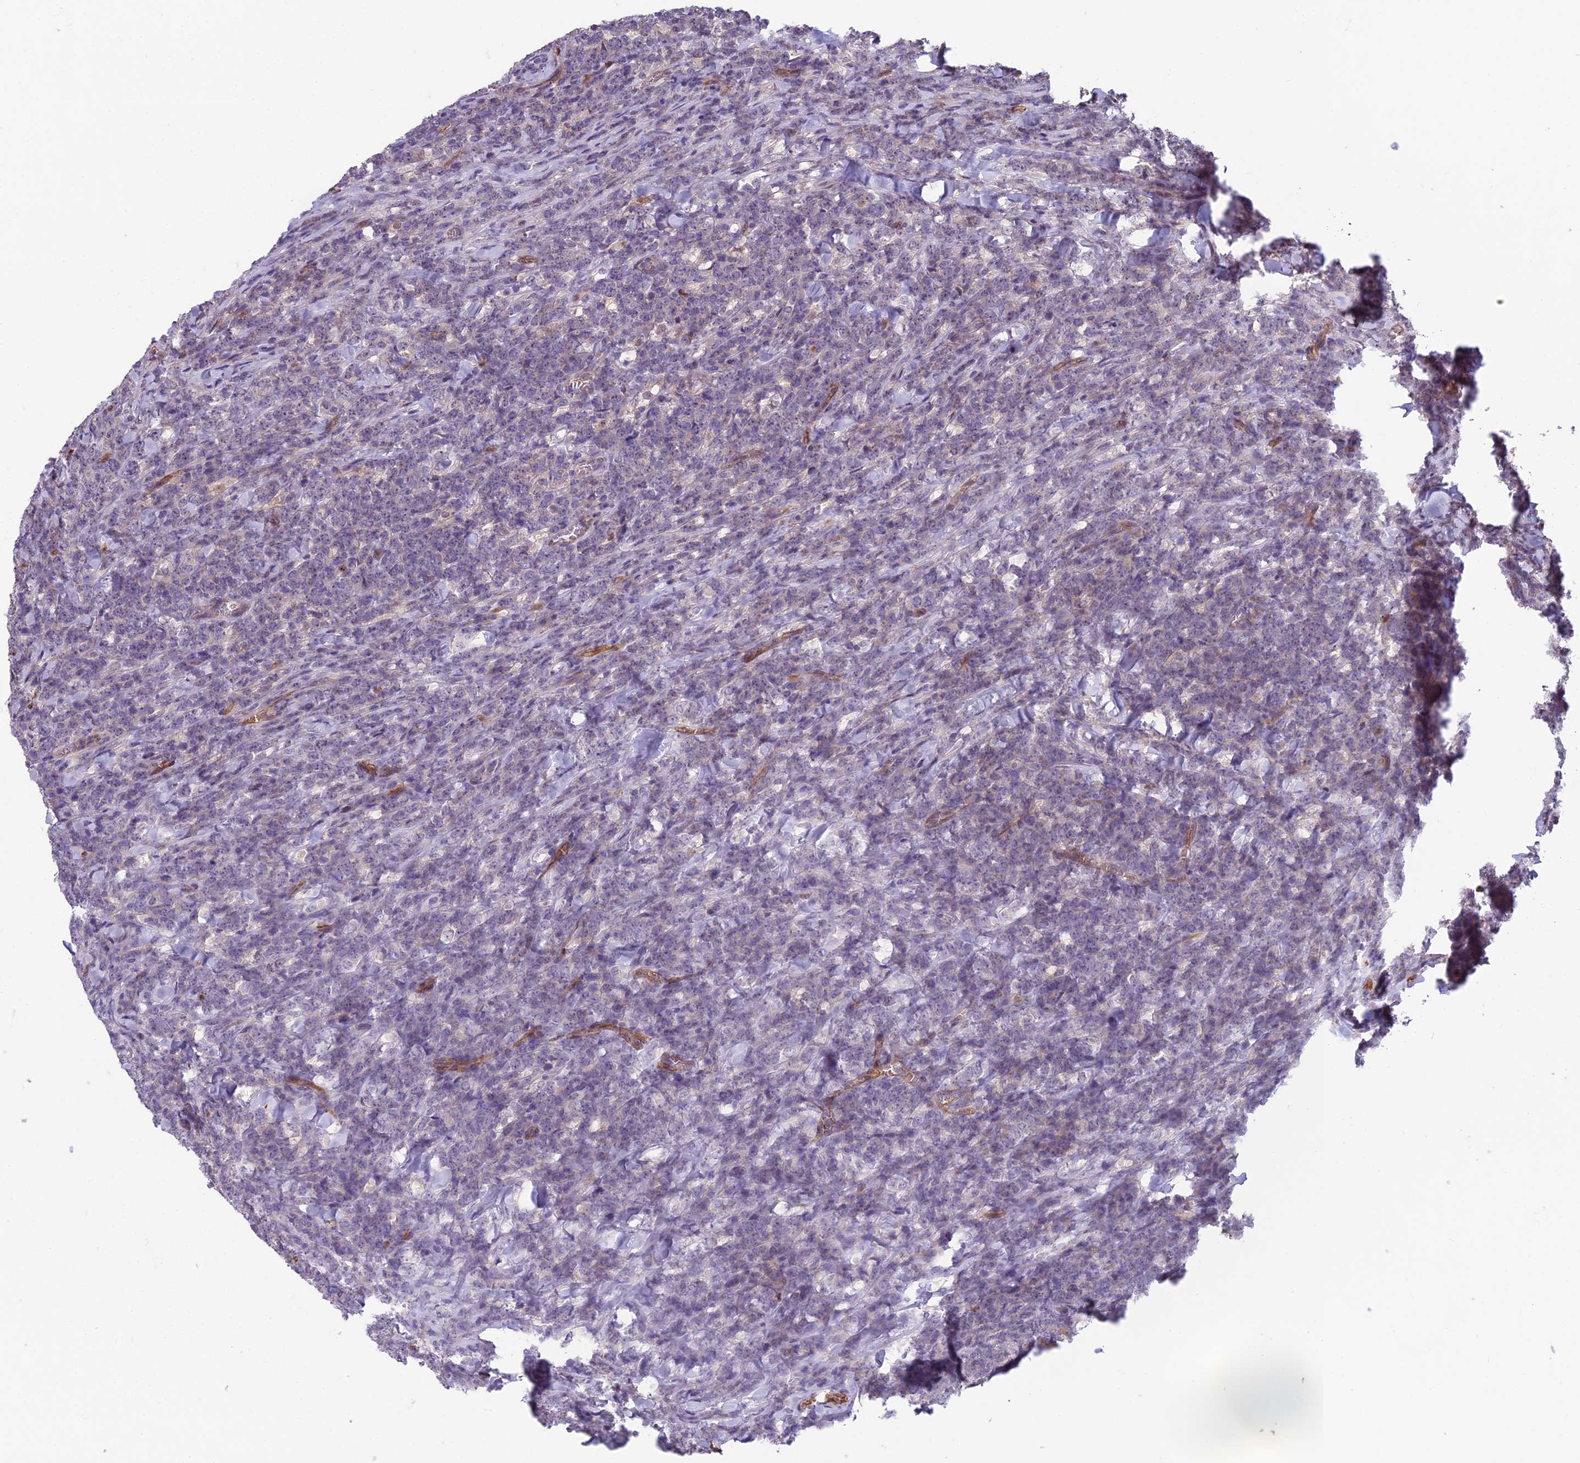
{"staining": {"intensity": "negative", "quantity": "none", "location": "none"}, "tissue": "lymphoma", "cell_type": "Tumor cells", "image_type": "cancer", "snomed": [{"axis": "morphology", "description": "Malignant lymphoma, non-Hodgkin's type, High grade"}, {"axis": "topography", "description": "Small intestine"}], "caption": "High-grade malignant lymphoma, non-Hodgkin's type stained for a protein using immunohistochemistry shows no staining tumor cells.", "gene": "TSPAN15", "patient": {"sex": "male", "age": 8}}